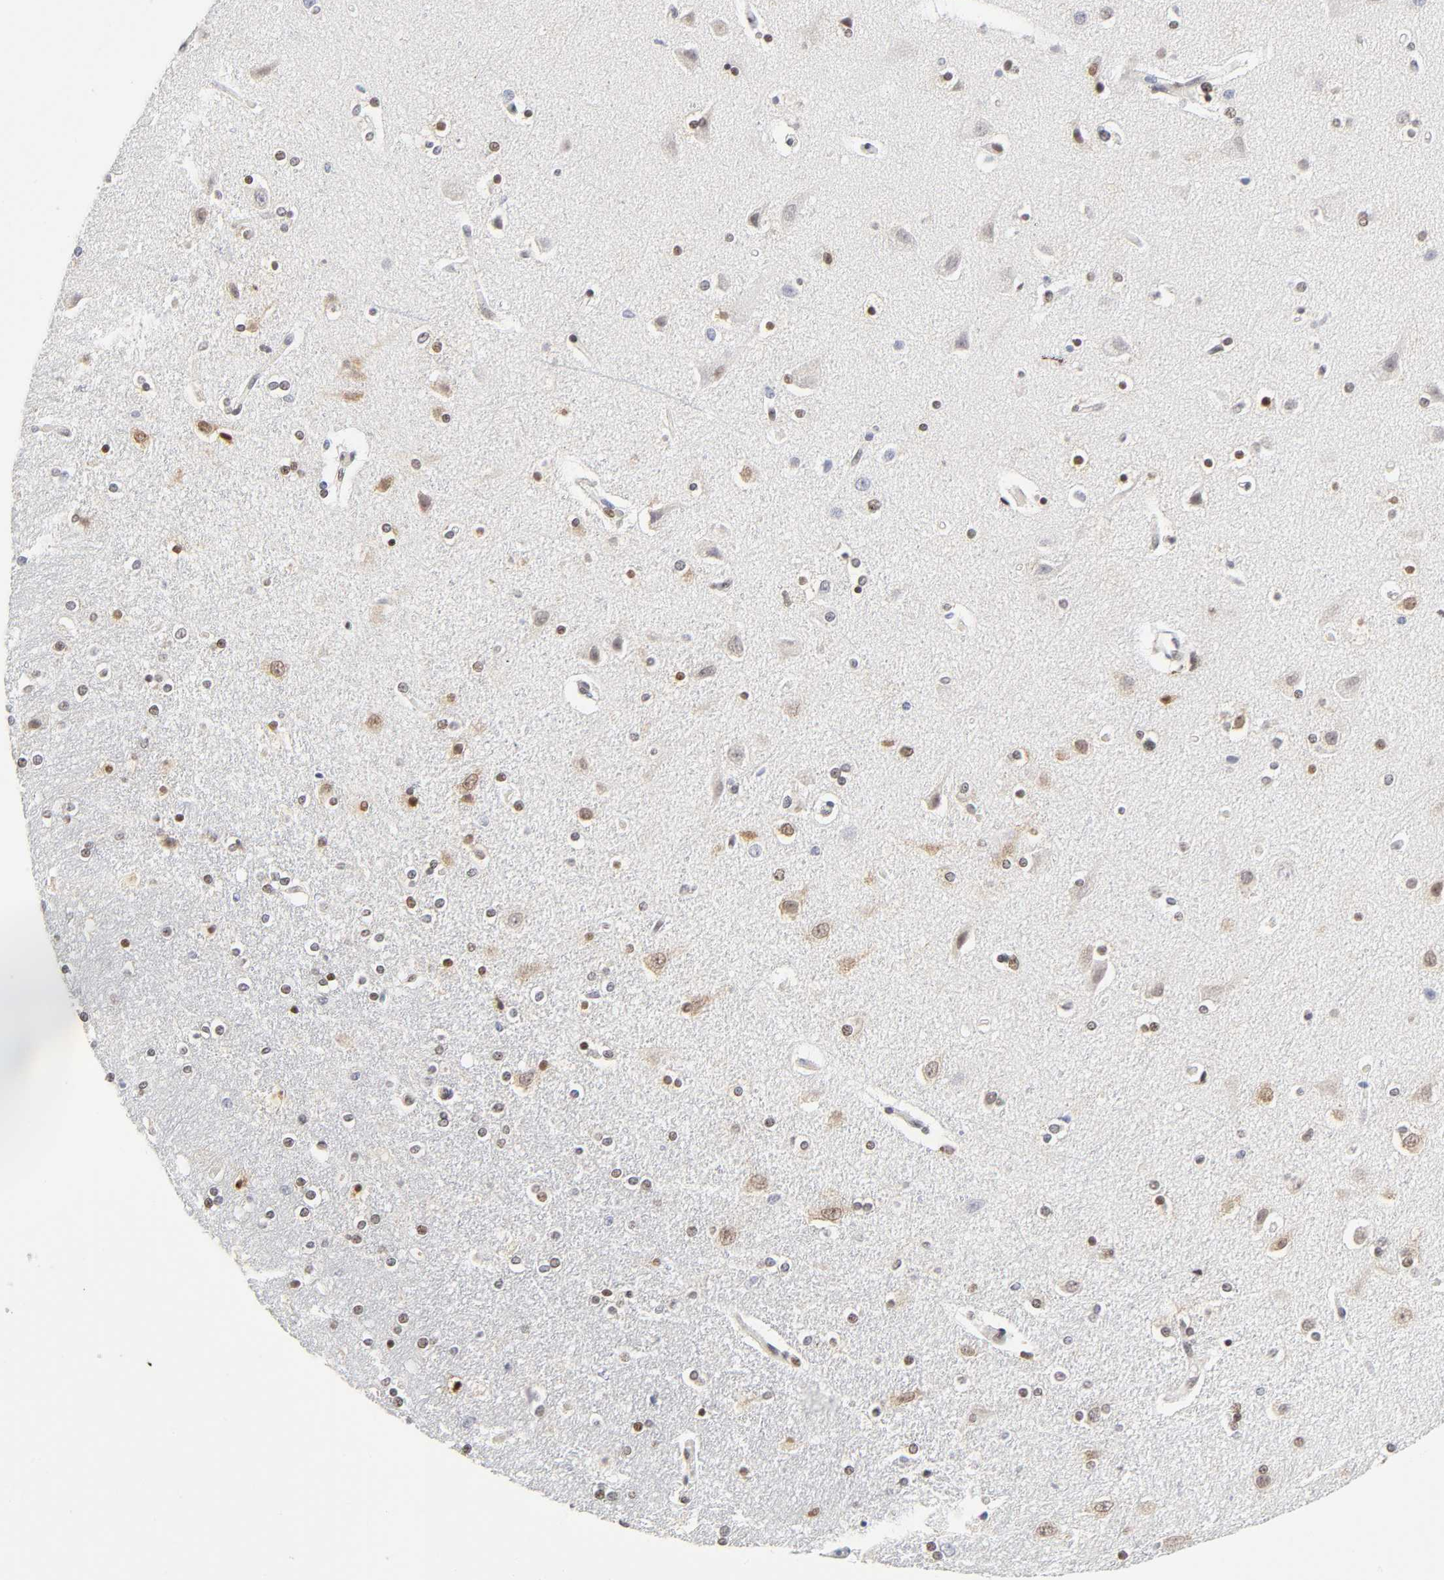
{"staining": {"intensity": "strong", "quantity": ">75%", "location": "nuclear"}, "tissue": "caudate", "cell_type": "Glial cells", "image_type": "normal", "snomed": [{"axis": "morphology", "description": "Normal tissue, NOS"}, {"axis": "topography", "description": "Lateral ventricle wall"}], "caption": "Protein staining shows strong nuclear staining in about >75% of glial cells in benign caudate. The staining was performed using DAB (3,3'-diaminobenzidine), with brown indicating positive protein expression. Nuclei are stained blue with hematoxylin.", "gene": "NFIC", "patient": {"sex": "female", "age": 54}}